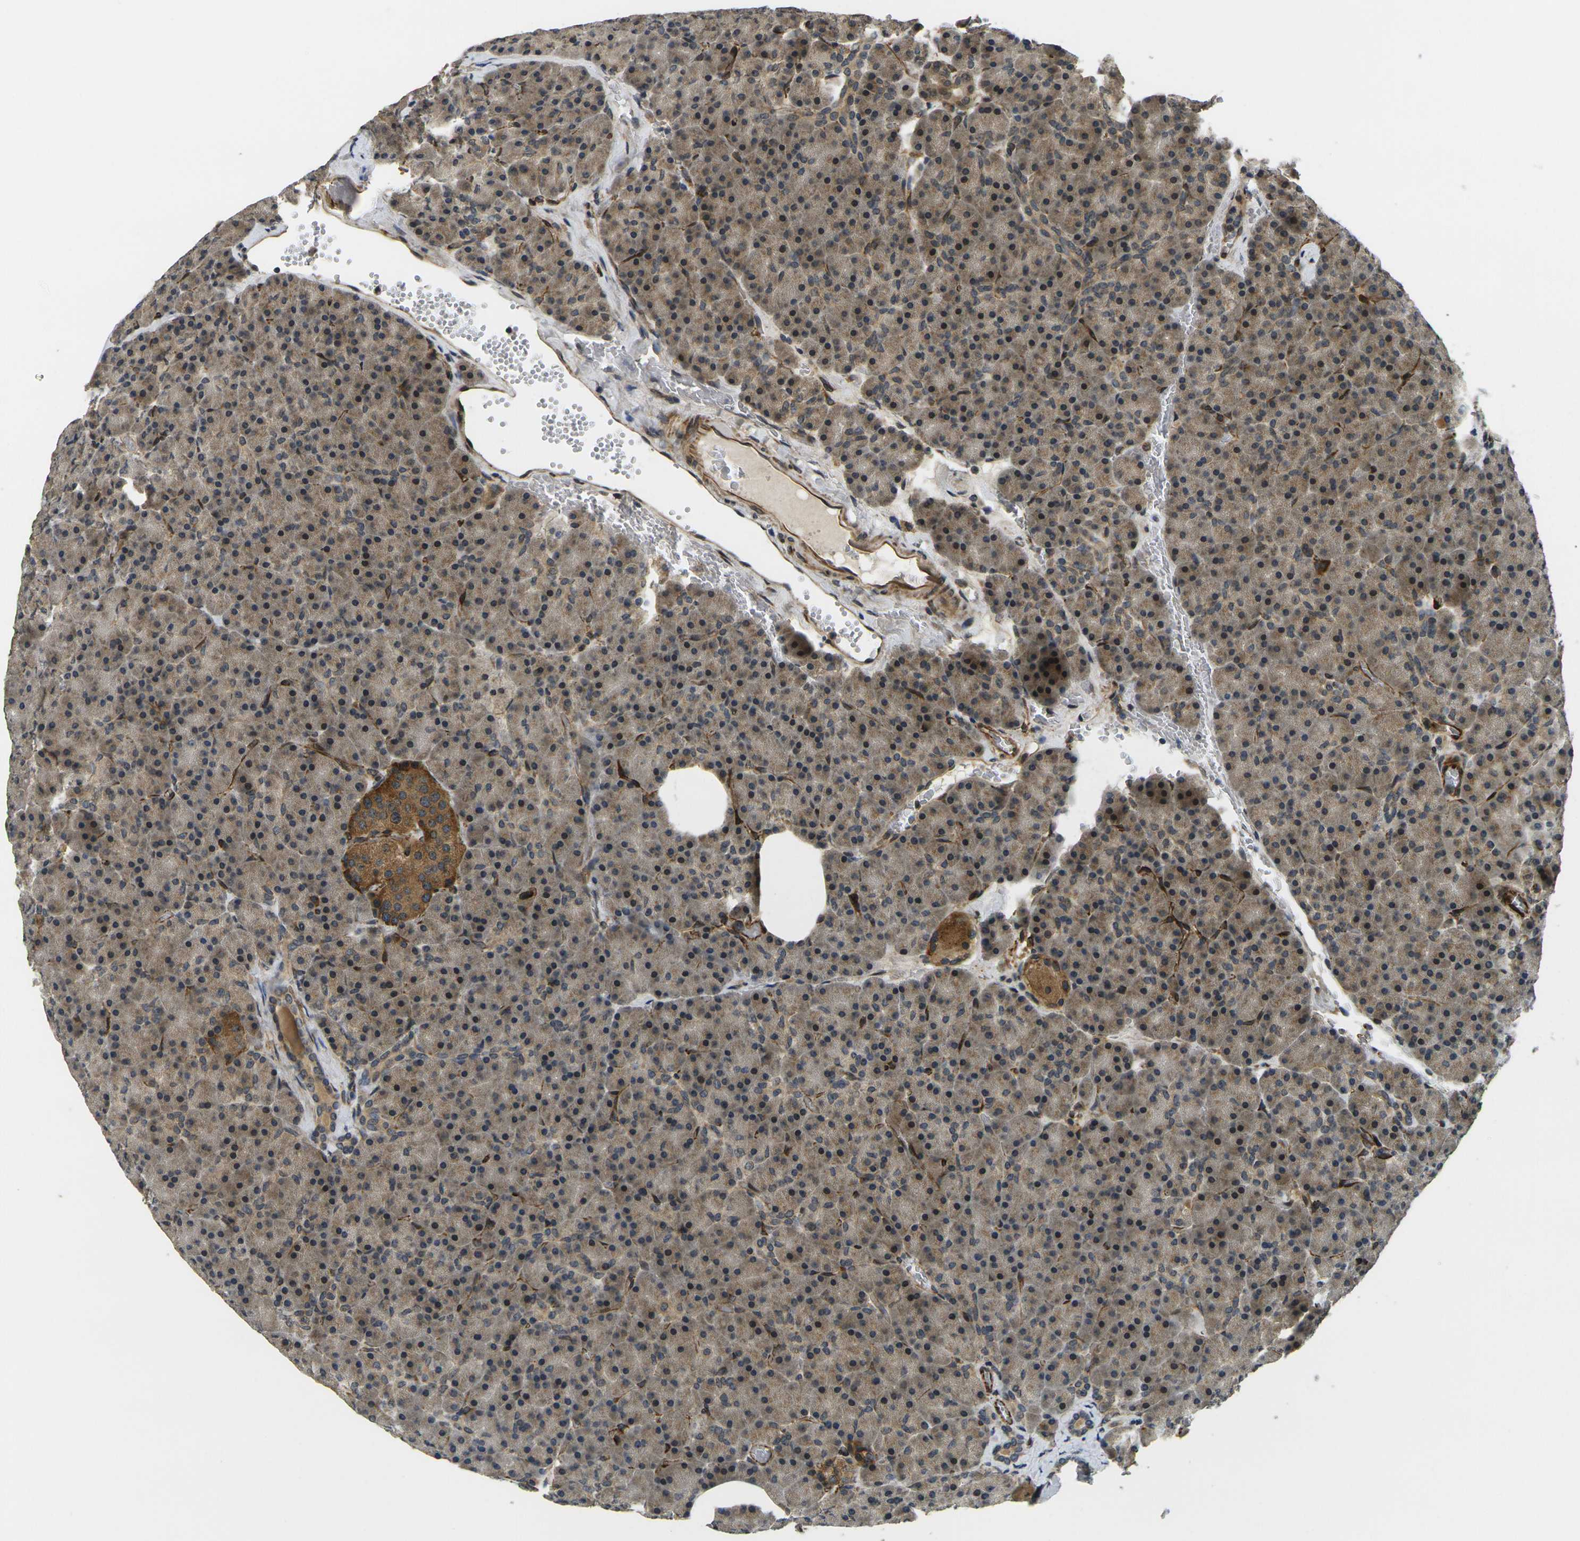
{"staining": {"intensity": "weak", "quantity": ">75%", "location": "cytoplasmic/membranous"}, "tissue": "pancreas", "cell_type": "Exocrine glandular cells", "image_type": "normal", "snomed": [{"axis": "morphology", "description": "Normal tissue, NOS"}, {"axis": "topography", "description": "Pancreas"}], "caption": "A high-resolution histopathology image shows immunohistochemistry (IHC) staining of unremarkable pancreas, which reveals weak cytoplasmic/membranous expression in approximately >75% of exocrine glandular cells. (DAB IHC with brightfield microscopy, high magnification).", "gene": "FUT11", "patient": {"sex": "female", "age": 35}}